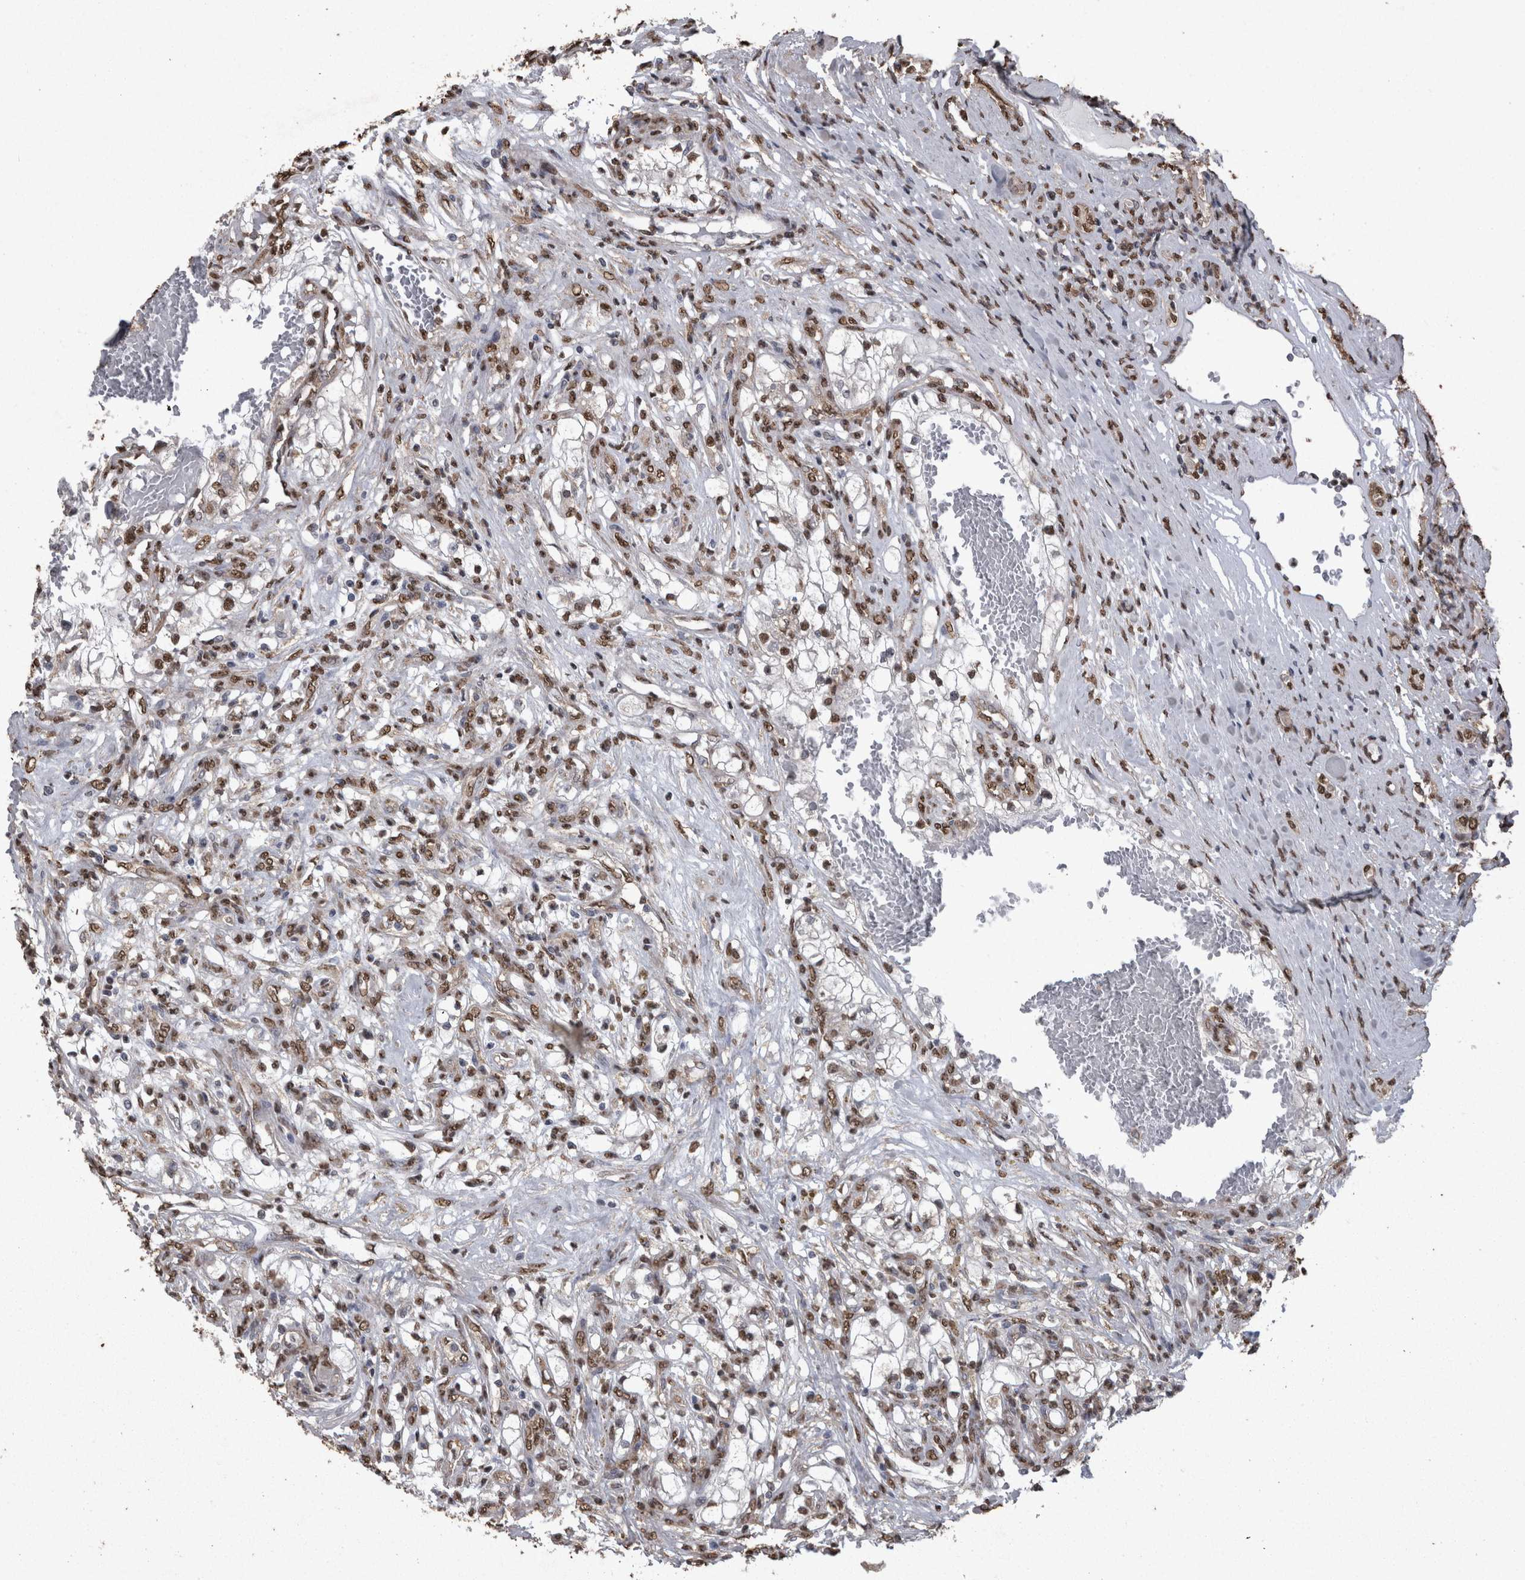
{"staining": {"intensity": "moderate", "quantity": ">75%", "location": "nuclear"}, "tissue": "renal cancer", "cell_type": "Tumor cells", "image_type": "cancer", "snomed": [{"axis": "morphology", "description": "Adenocarcinoma, NOS"}, {"axis": "topography", "description": "Kidney"}], "caption": "Protein expression analysis of human renal adenocarcinoma reveals moderate nuclear positivity in about >75% of tumor cells.", "gene": "SMAD7", "patient": {"sex": "male", "age": 68}}